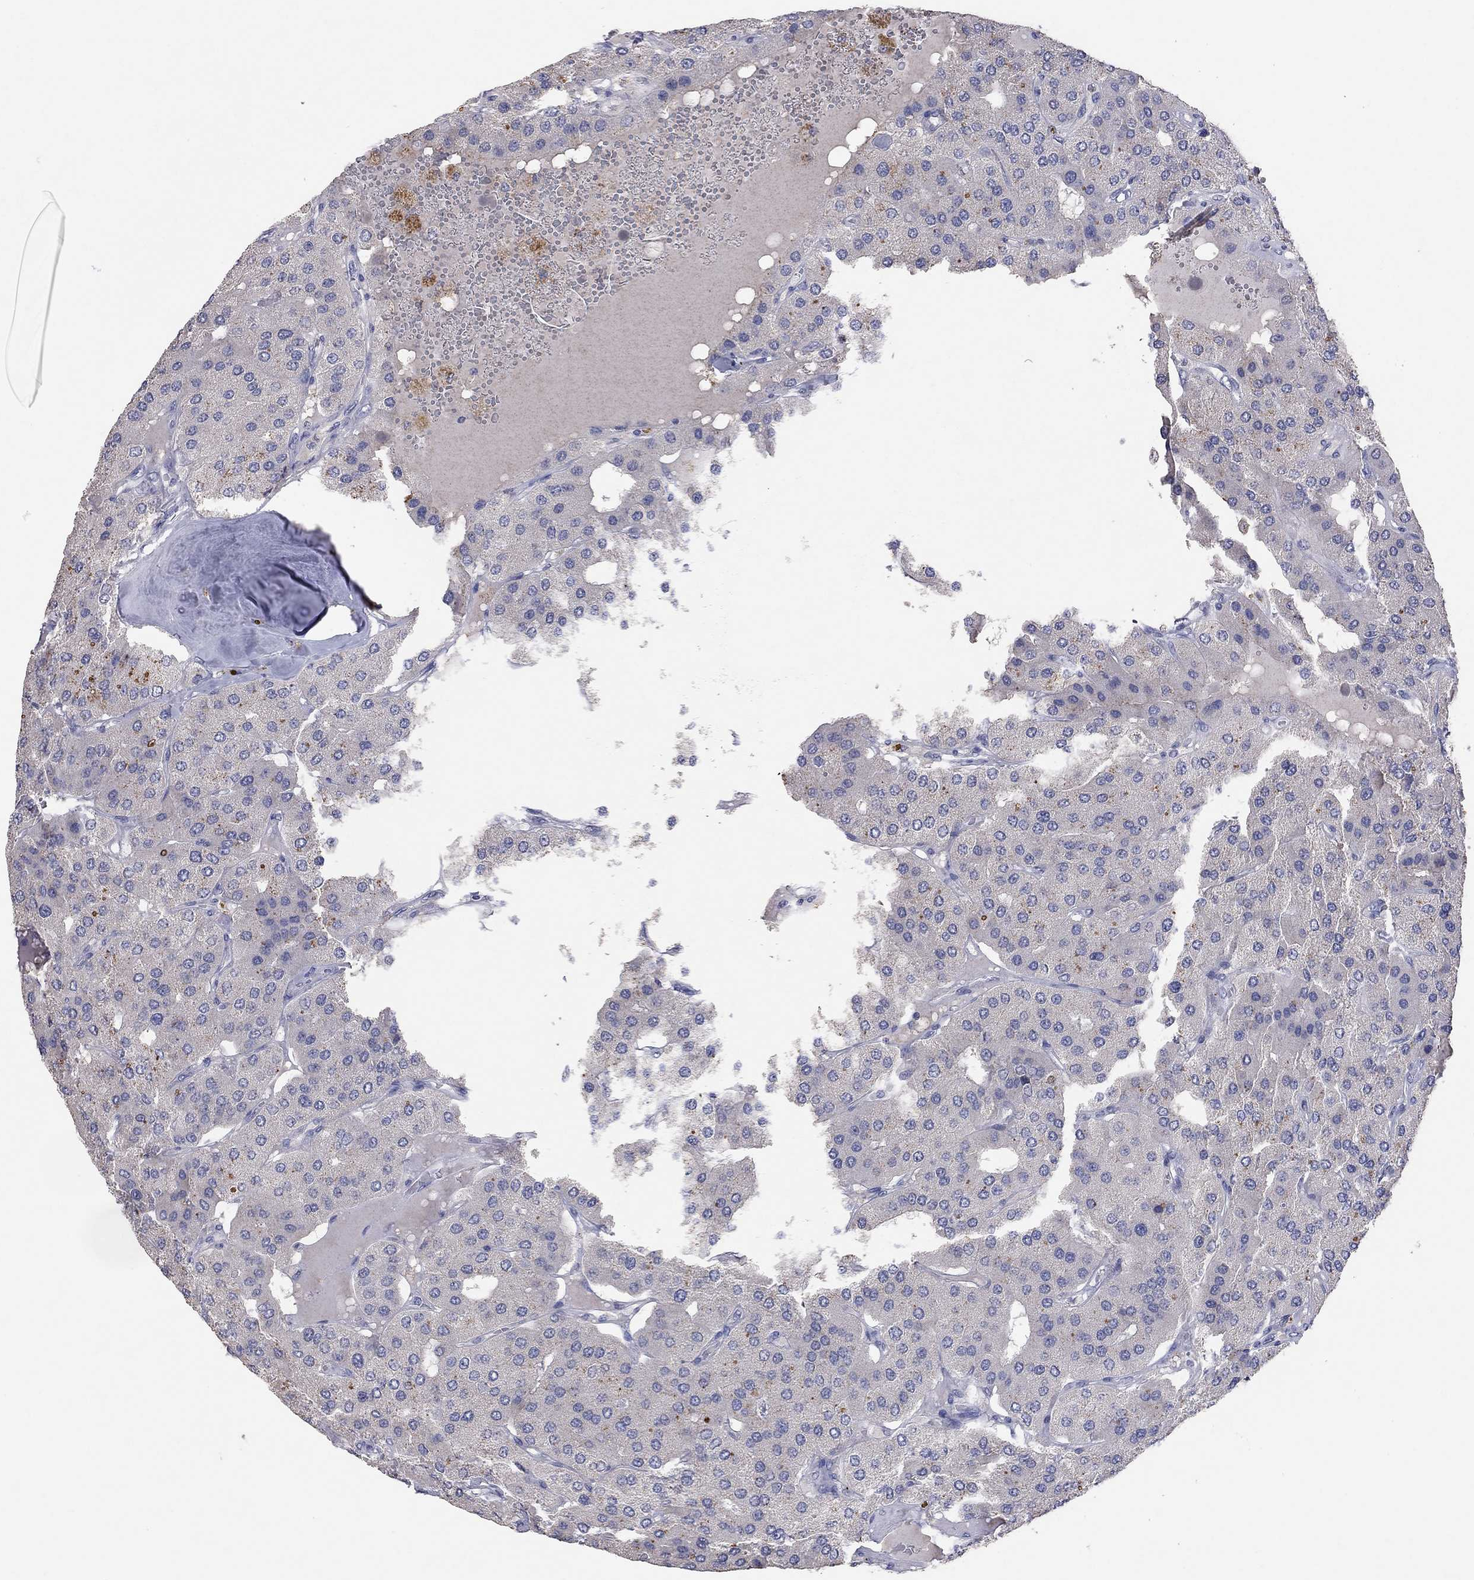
{"staining": {"intensity": "negative", "quantity": "none", "location": "none"}, "tissue": "parathyroid gland", "cell_type": "Glandular cells", "image_type": "normal", "snomed": [{"axis": "morphology", "description": "Normal tissue, NOS"}, {"axis": "morphology", "description": "Adenoma, NOS"}, {"axis": "topography", "description": "Parathyroid gland"}], "caption": "Protein analysis of benign parathyroid gland reveals no significant positivity in glandular cells.", "gene": "MMP13", "patient": {"sex": "female", "age": 86}}